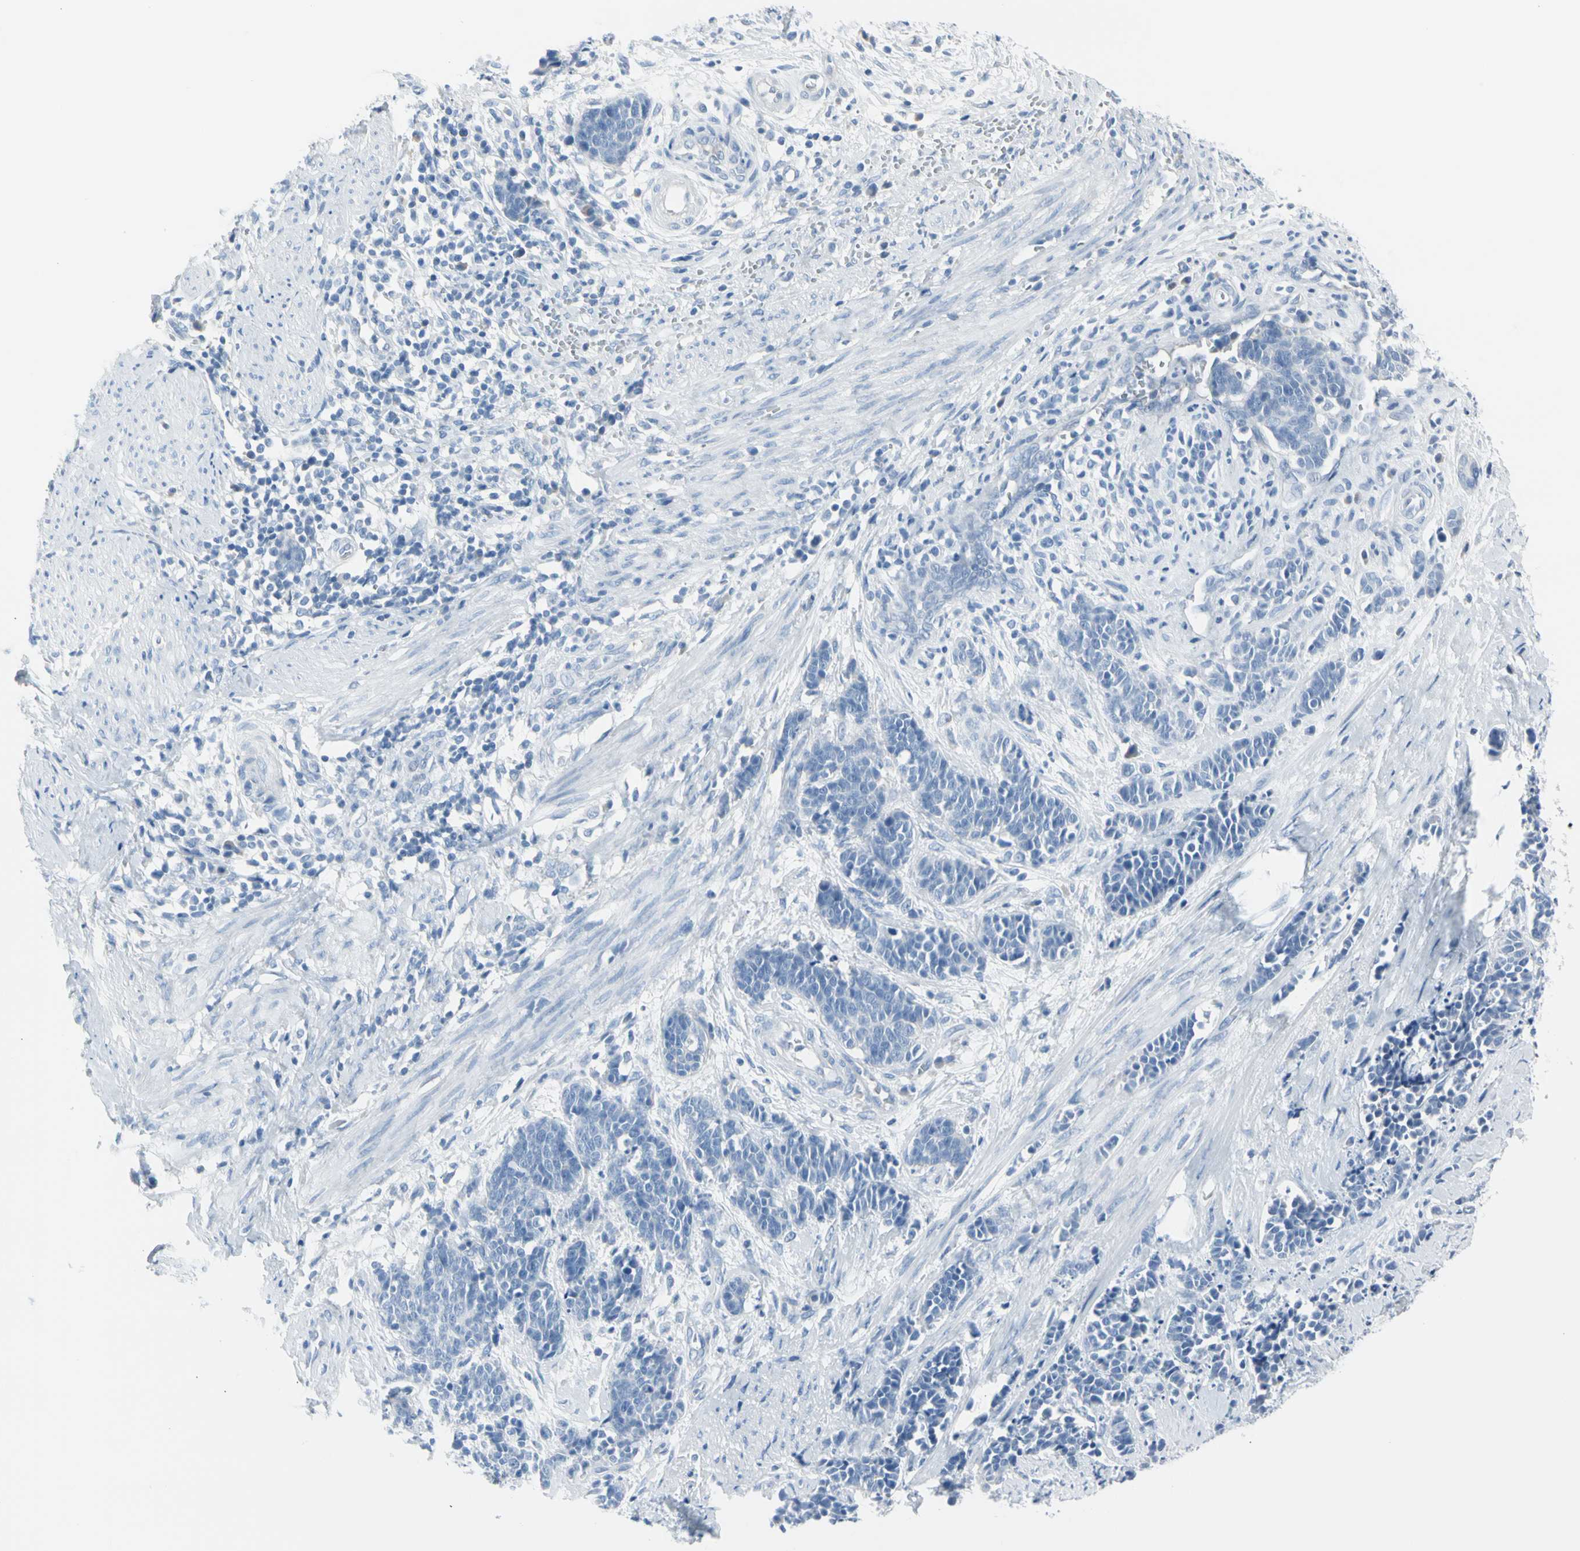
{"staining": {"intensity": "negative", "quantity": "none", "location": "none"}, "tissue": "cervical cancer", "cell_type": "Tumor cells", "image_type": "cancer", "snomed": [{"axis": "morphology", "description": "Squamous cell carcinoma, NOS"}, {"axis": "topography", "description": "Cervix"}], "caption": "This is an immunohistochemistry image of cervical squamous cell carcinoma. There is no staining in tumor cells.", "gene": "TPO", "patient": {"sex": "female", "age": 35}}